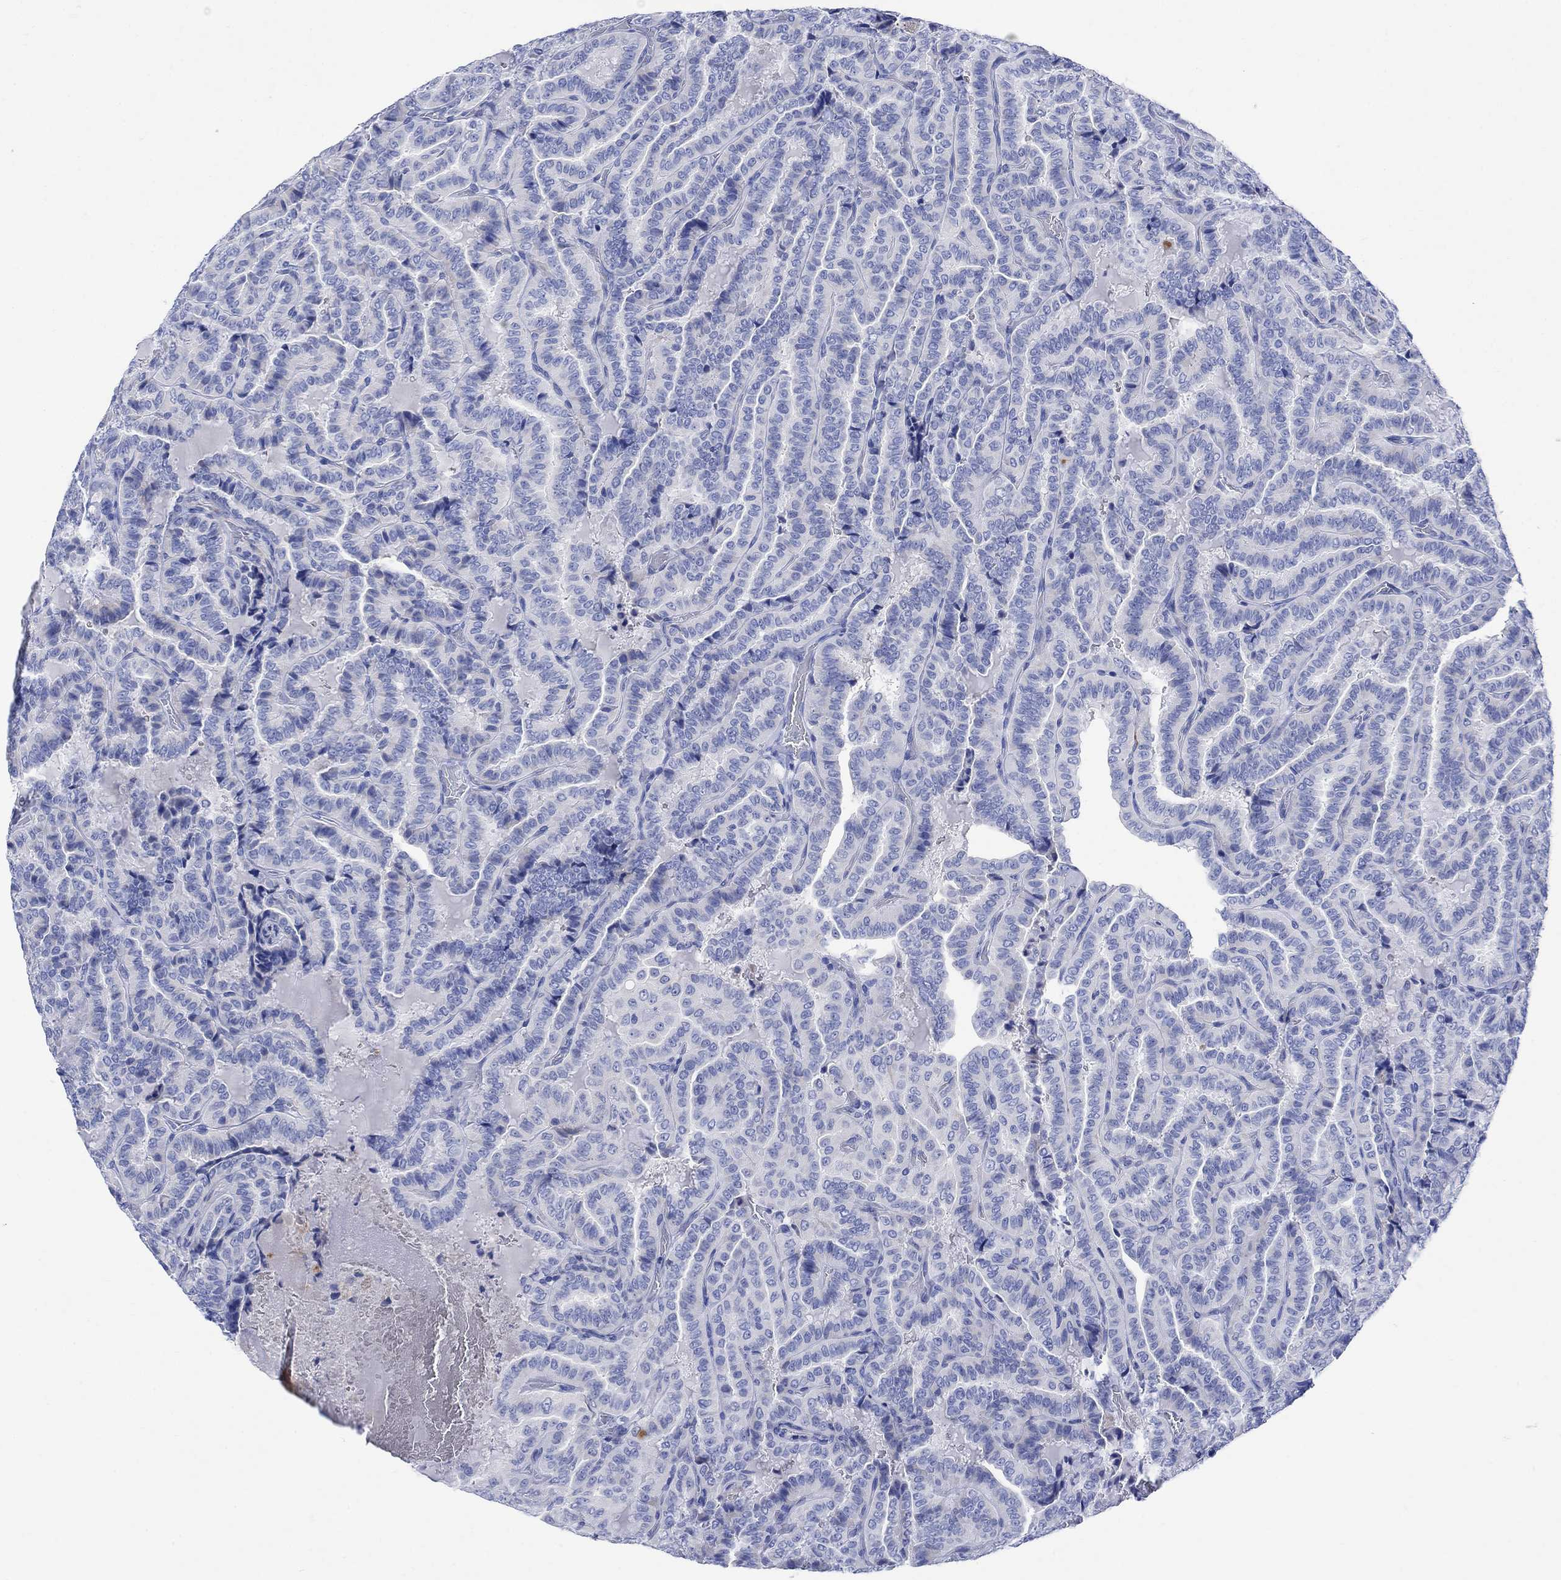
{"staining": {"intensity": "weak", "quantity": "<25%", "location": "cytoplasmic/membranous"}, "tissue": "thyroid cancer", "cell_type": "Tumor cells", "image_type": "cancer", "snomed": [{"axis": "morphology", "description": "Papillary adenocarcinoma, NOS"}, {"axis": "topography", "description": "Thyroid gland"}], "caption": "High magnification brightfield microscopy of thyroid papillary adenocarcinoma stained with DAB (brown) and counterstained with hematoxylin (blue): tumor cells show no significant expression. (DAB immunohistochemistry (IHC), high magnification).", "gene": "MYL1", "patient": {"sex": "female", "age": 39}}